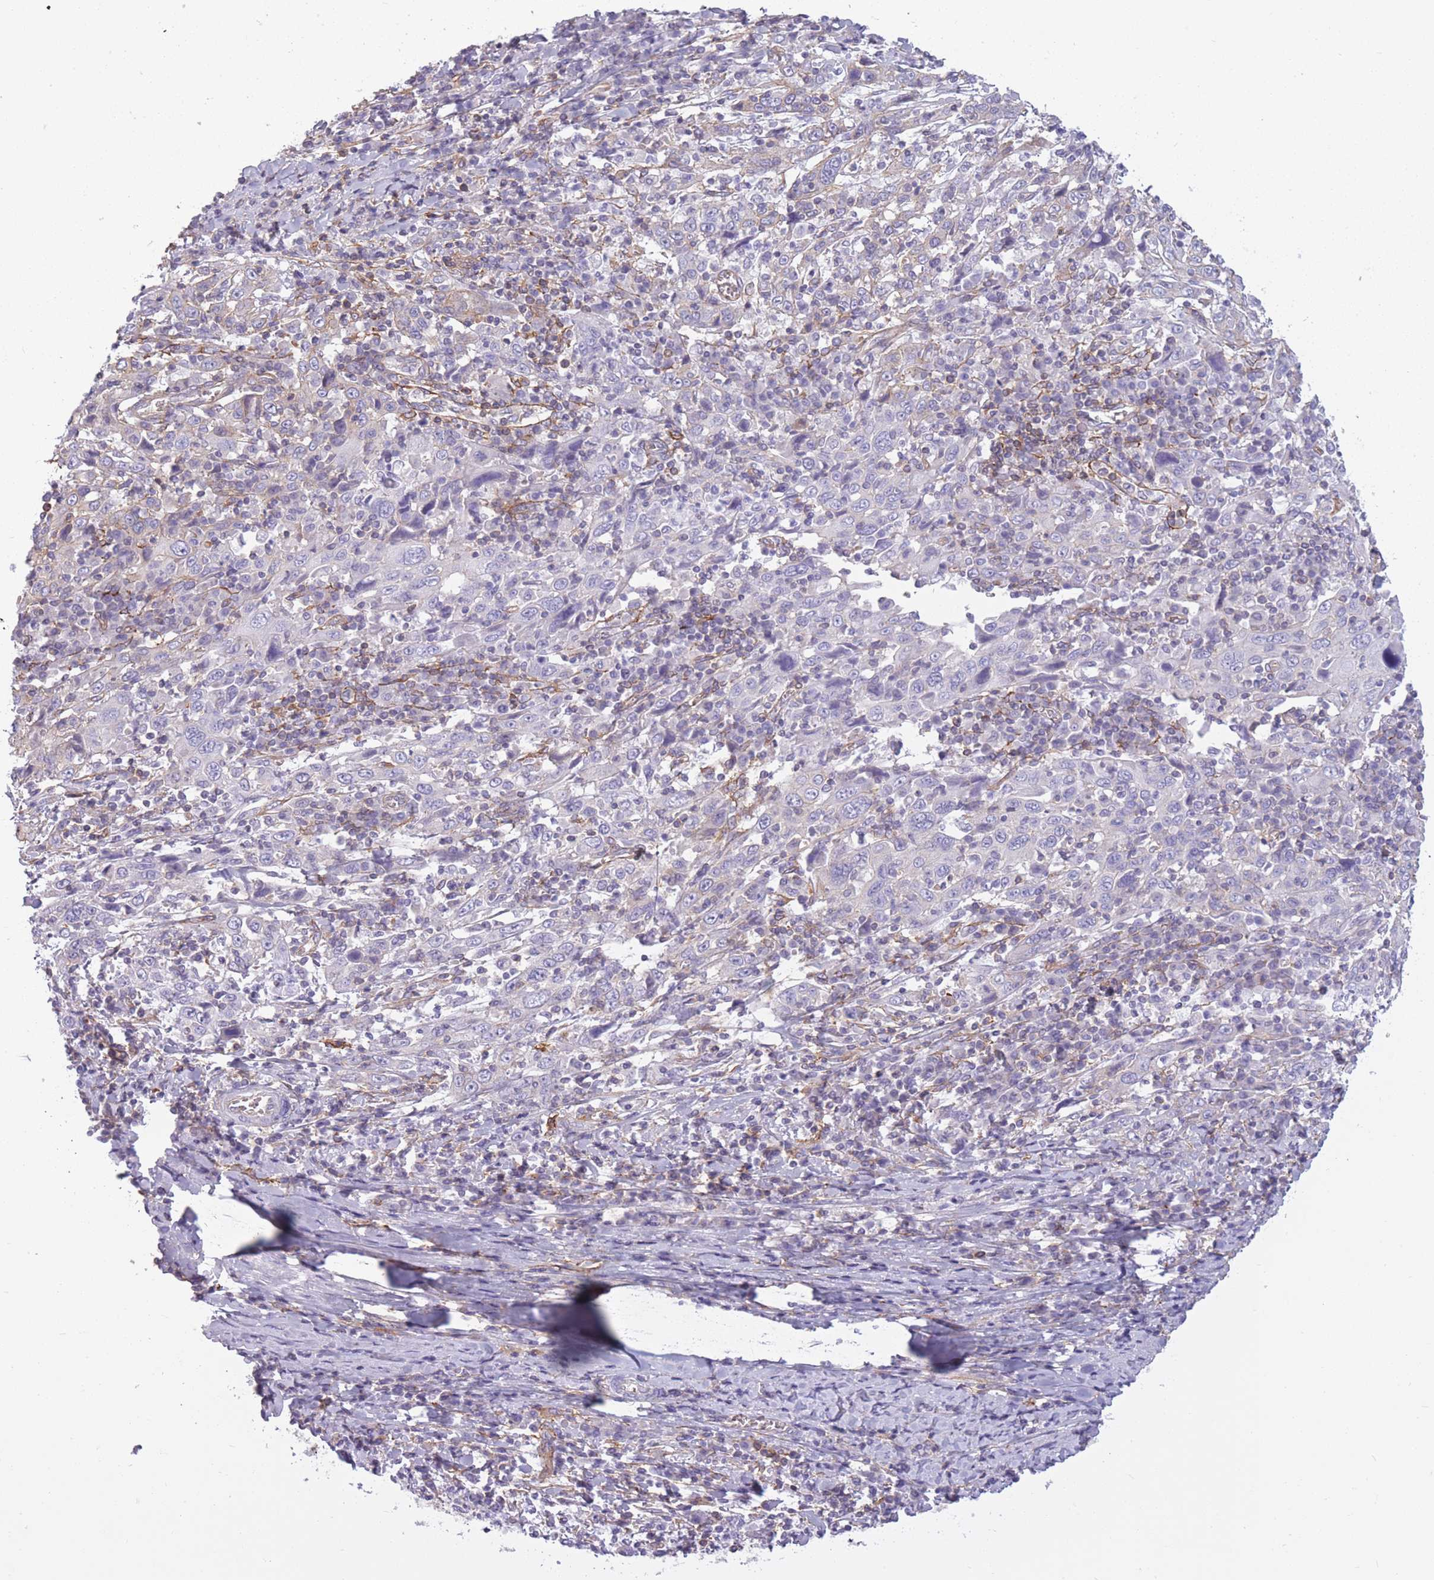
{"staining": {"intensity": "negative", "quantity": "none", "location": "none"}, "tissue": "cervical cancer", "cell_type": "Tumor cells", "image_type": "cancer", "snomed": [{"axis": "morphology", "description": "Squamous cell carcinoma, NOS"}, {"axis": "topography", "description": "Cervix"}], "caption": "There is no significant staining in tumor cells of cervical cancer (squamous cell carcinoma).", "gene": "ADD1", "patient": {"sex": "female", "age": 46}}